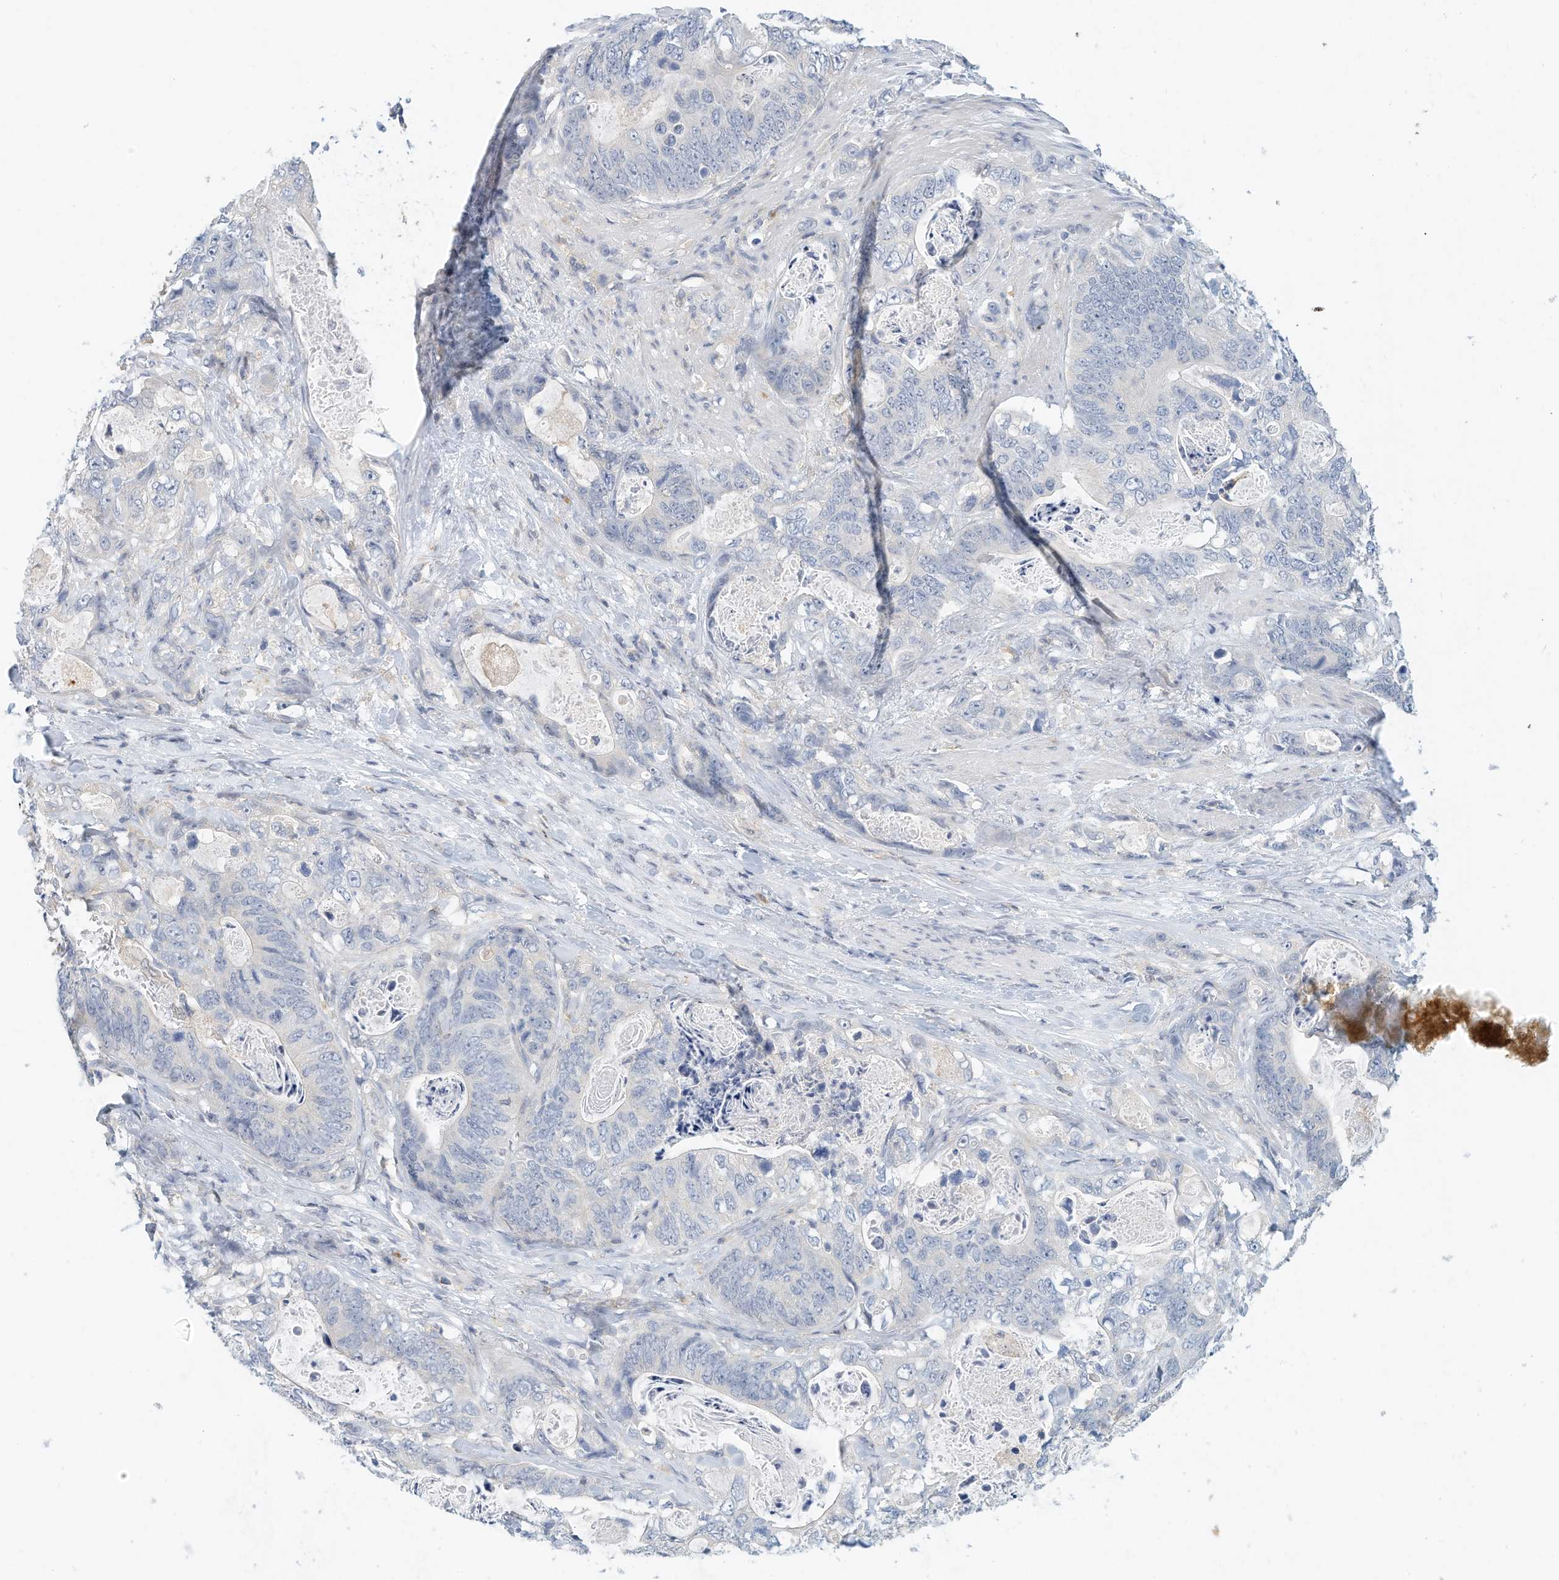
{"staining": {"intensity": "negative", "quantity": "none", "location": "none"}, "tissue": "stomach cancer", "cell_type": "Tumor cells", "image_type": "cancer", "snomed": [{"axis": "morphology", "description": "Normal tissue, NOS"}, {"axis": "morphology", "description": "Adenocarcinoma, NOS"}, {"axis": "topography", "description": "Stomach"}], "caption": "Immunohistochemical staining of stomach cancer shows no significant staining in tumor cells.", "gene": "MICAL1", "patient": {"sex": "female", "age": 89}}